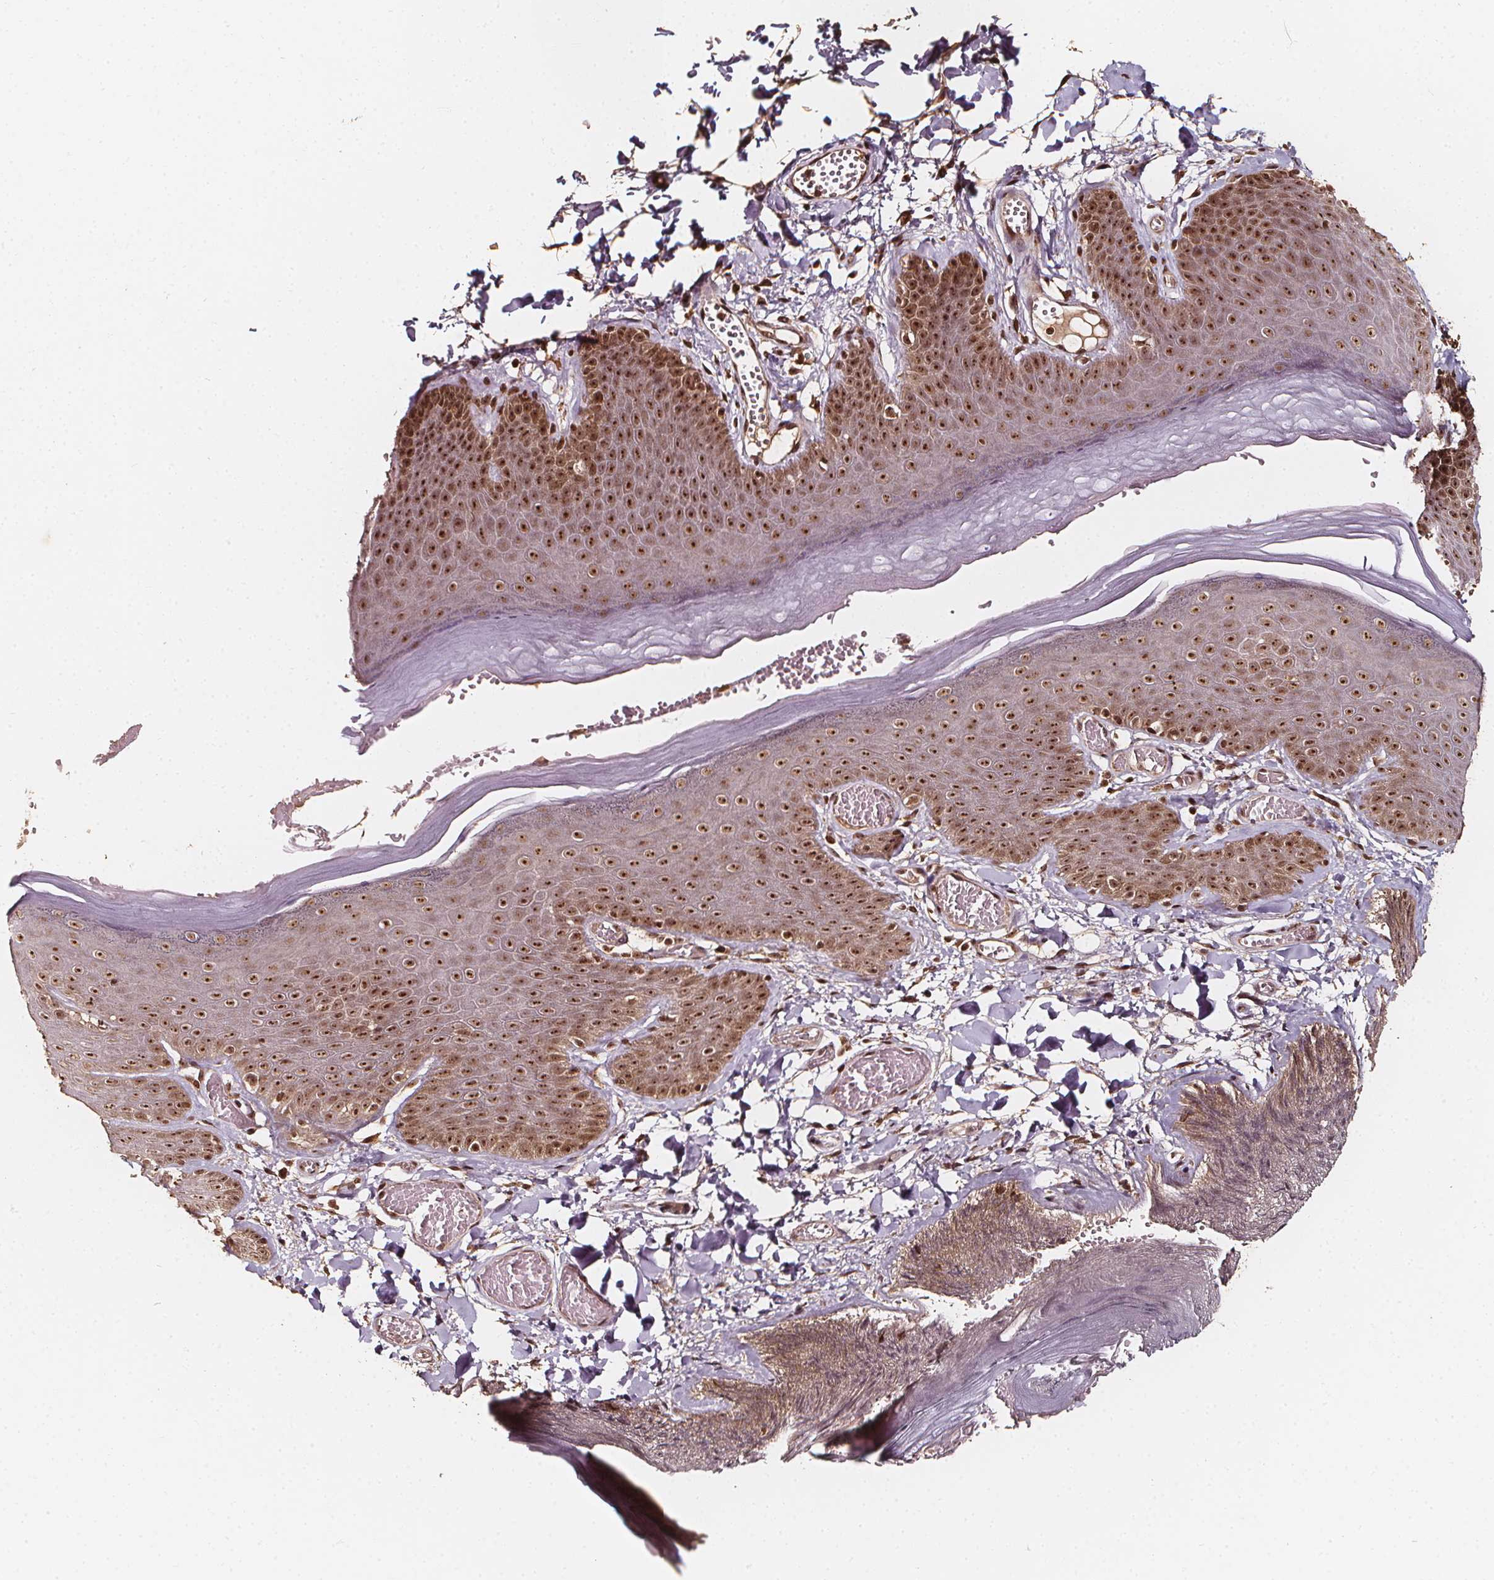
{"staining": {"intensity": "strong", "quantity": ">75%", "location": "nuclear"}, "tissue": "skin", "cell_type": "Epidermal cells", "image_type": "normal", "snomed": [{"axis": "morphology", "description": "Normal tissue, NOS"}, {"axis": "topography", "description": "Anal"}], "caption": "Approximately >75% of epidermal cells in normal human skin demonstrate strong nuclear protein positivity as visualized by brown immunohistochemical staining.", "gene": "EXOSC9", "patient": {"sex": "male", "age": 53}}